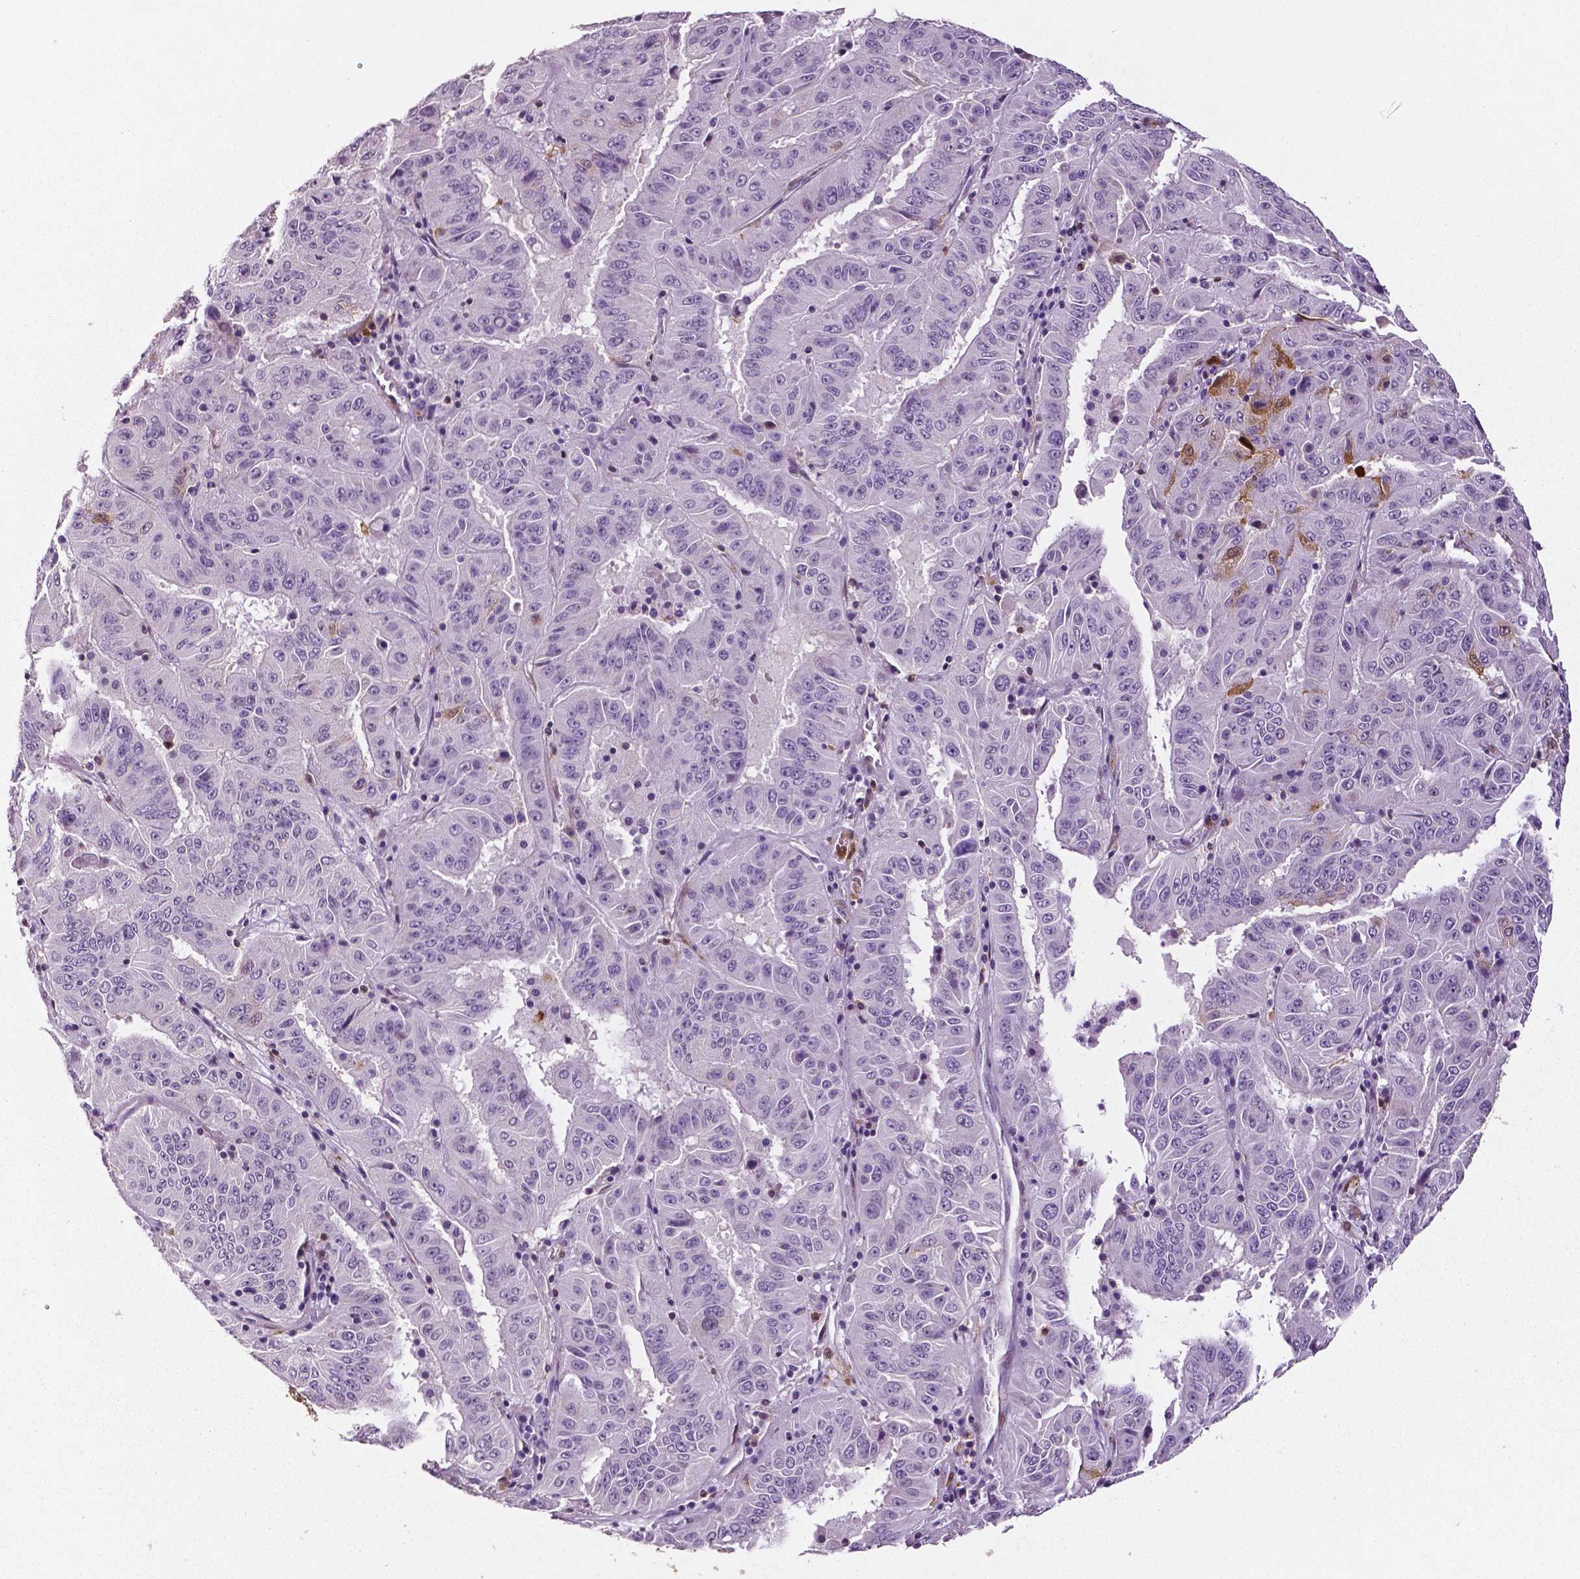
{"staining": {"intensity": "negative", "quantity": "none", "location": "none"}, "tissue": "pancreatic cancer", "cell_type": "Tumor cells", "image_type": "cancer", "snomed": [{"axis": "morphology", "description": "Adenocarcinoma, NOS"}, {"axis": "topography", "description": "Pancreas"}], "caption": "Immunohistochemistry of pancreatic cancer (adenocarcinoma) exhibits no expression in tumor cells.", "gene": "PHGDH", "patient": {"sex": "male", "age": 63}}